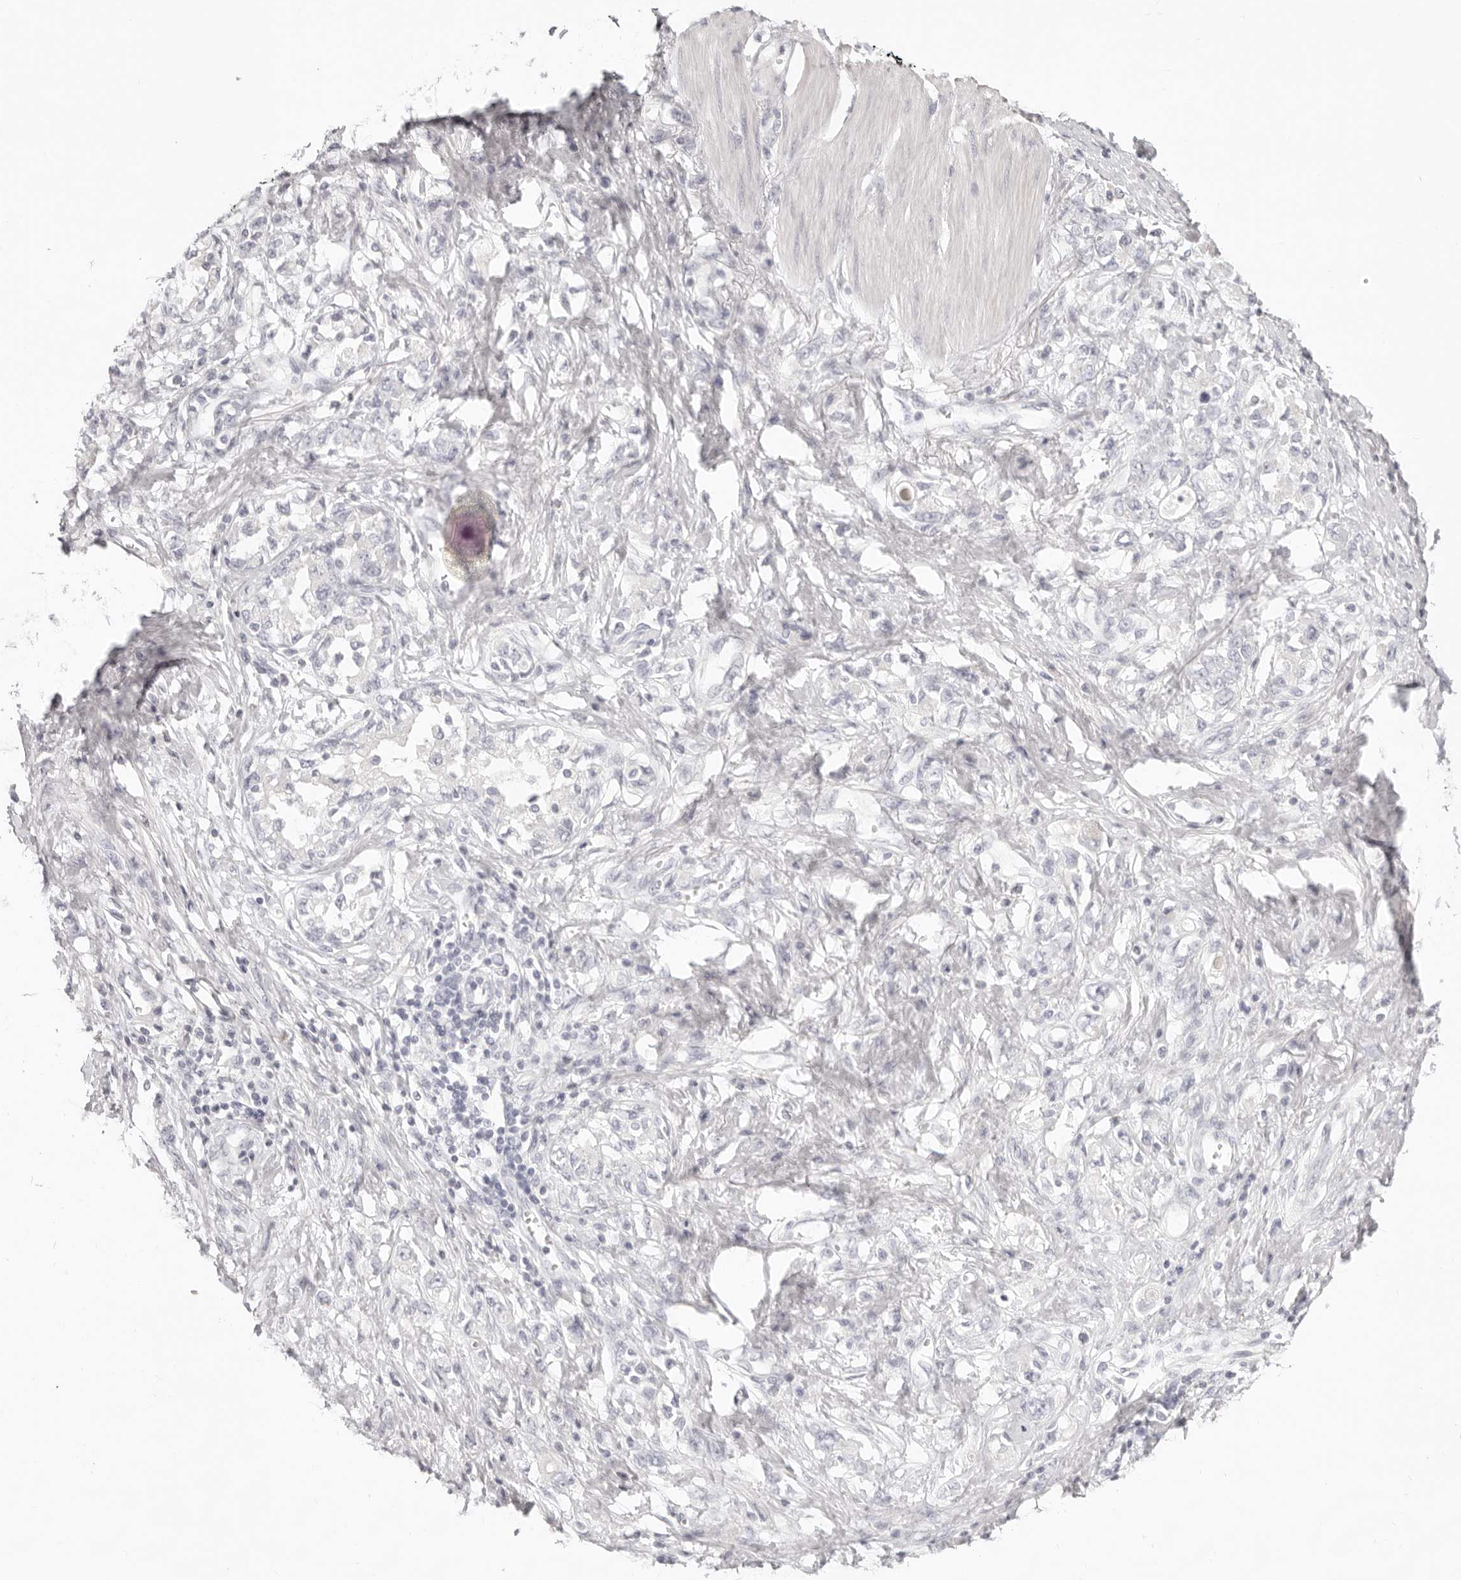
{"staining": {"intensity": "negative", "quantity": "none", "location": "none"}, "tissue": "stomach cancer", "cell_type": "Tumor cells", "image_type": "cancer", "snomed": [{"axis": "morphology", "description": "Adenocarcinoma, NOS"}, {"axis": "topography", "description": "Stomach"}], "caption": "This is an immunohistochemistry (IHC) micrograph of human adenocarcinoma (stomach). There is no positivity in tumor cells.", "gene": "FABP1", "patient": {"sex": "female", "age": 76}}